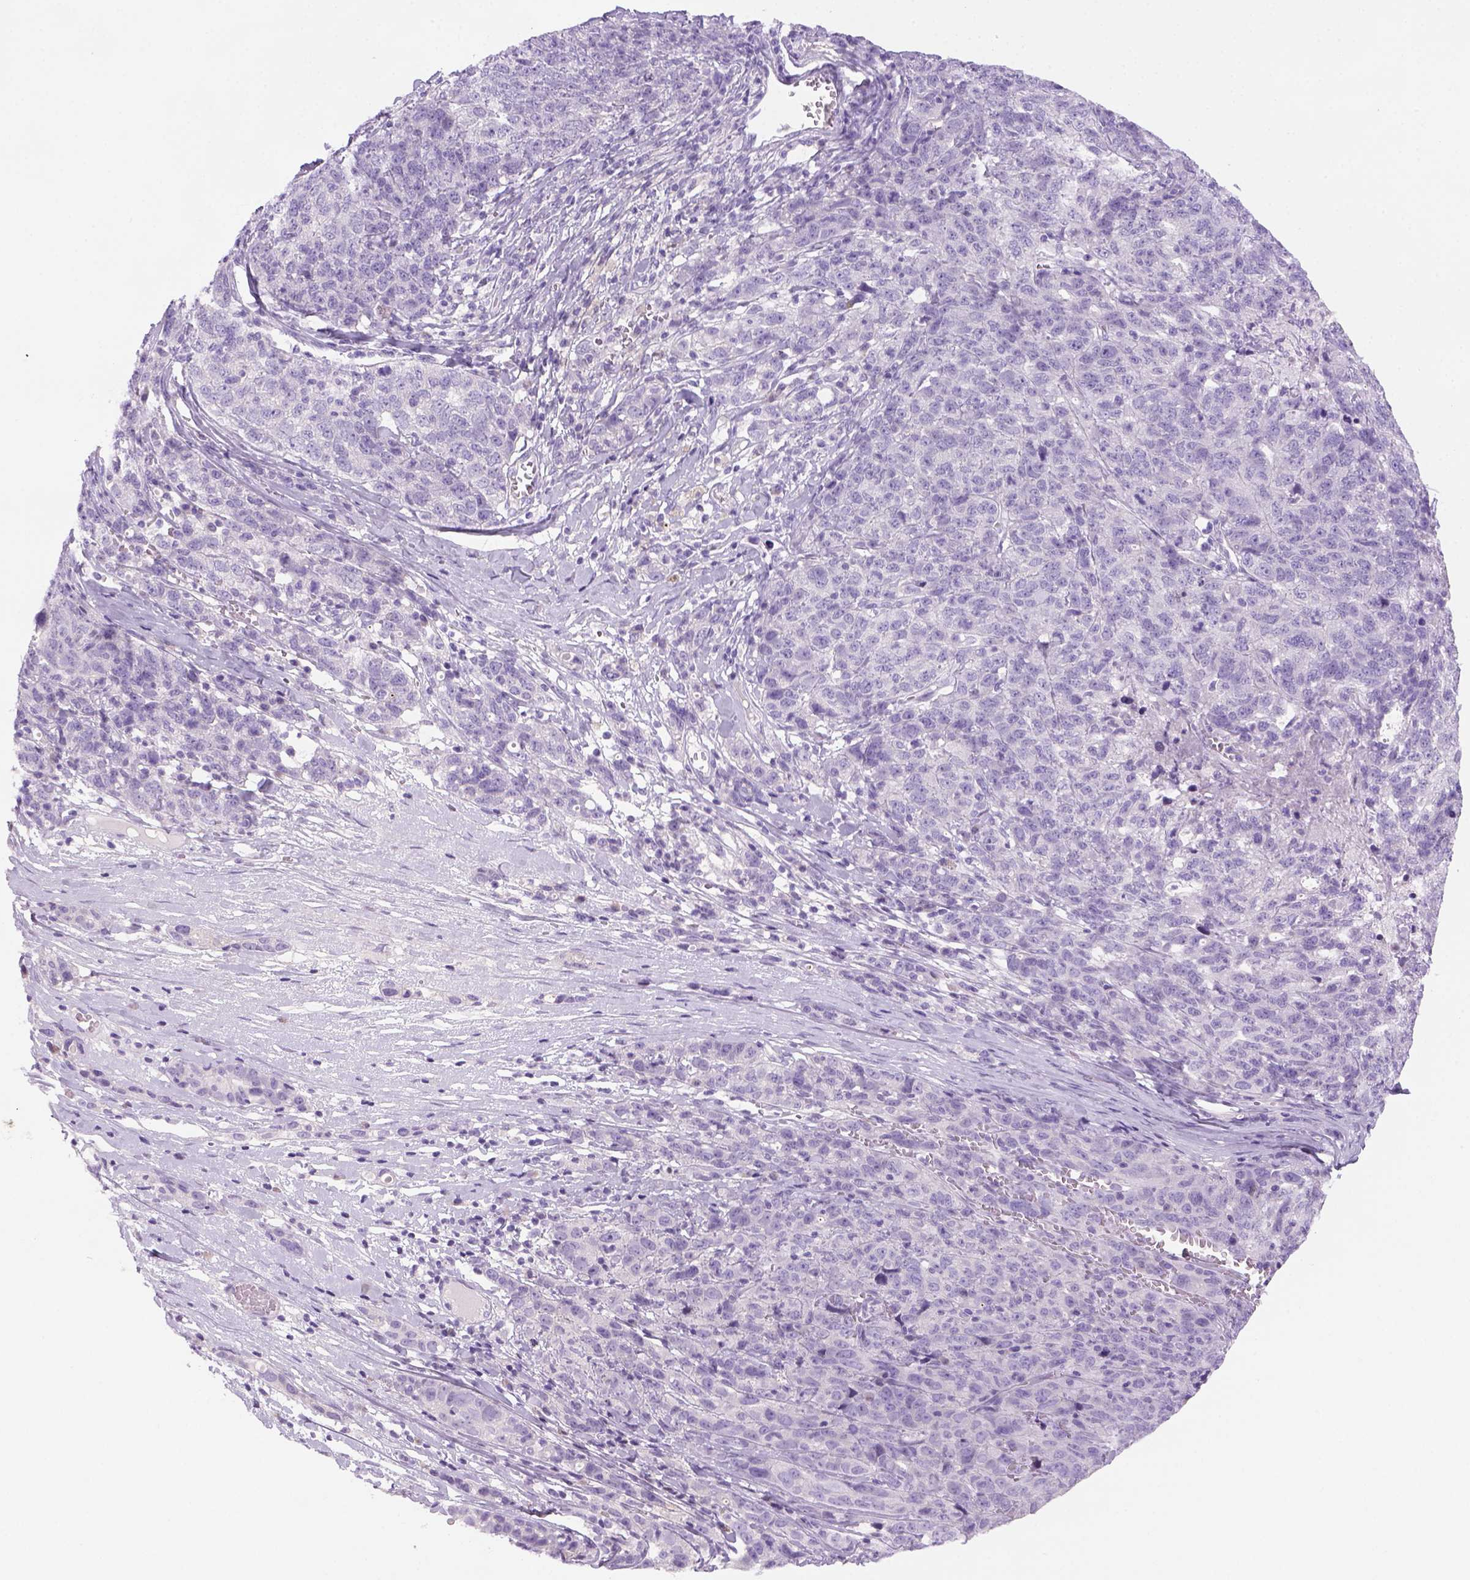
{"staining": {"intensity": "negative", "quantity": "none", "location": "none"}, "tissue": "ovarian cancer", "cell_type": "Tumor cells", "image_type": "cancer", "snomed": [{"axis": "morphology", "description": "Cystadenocarcinoma, serous, NOS"}, {"axis": "topography", "description": "Ovary"}], "caption": "Immunohistochemistry (IHC) of human ovarian serous cystadenocarcinoma demonstrates no positivity in tumor cells.", "gene": "DNAH11", "patient": {"sex": "female", "age": 71}}